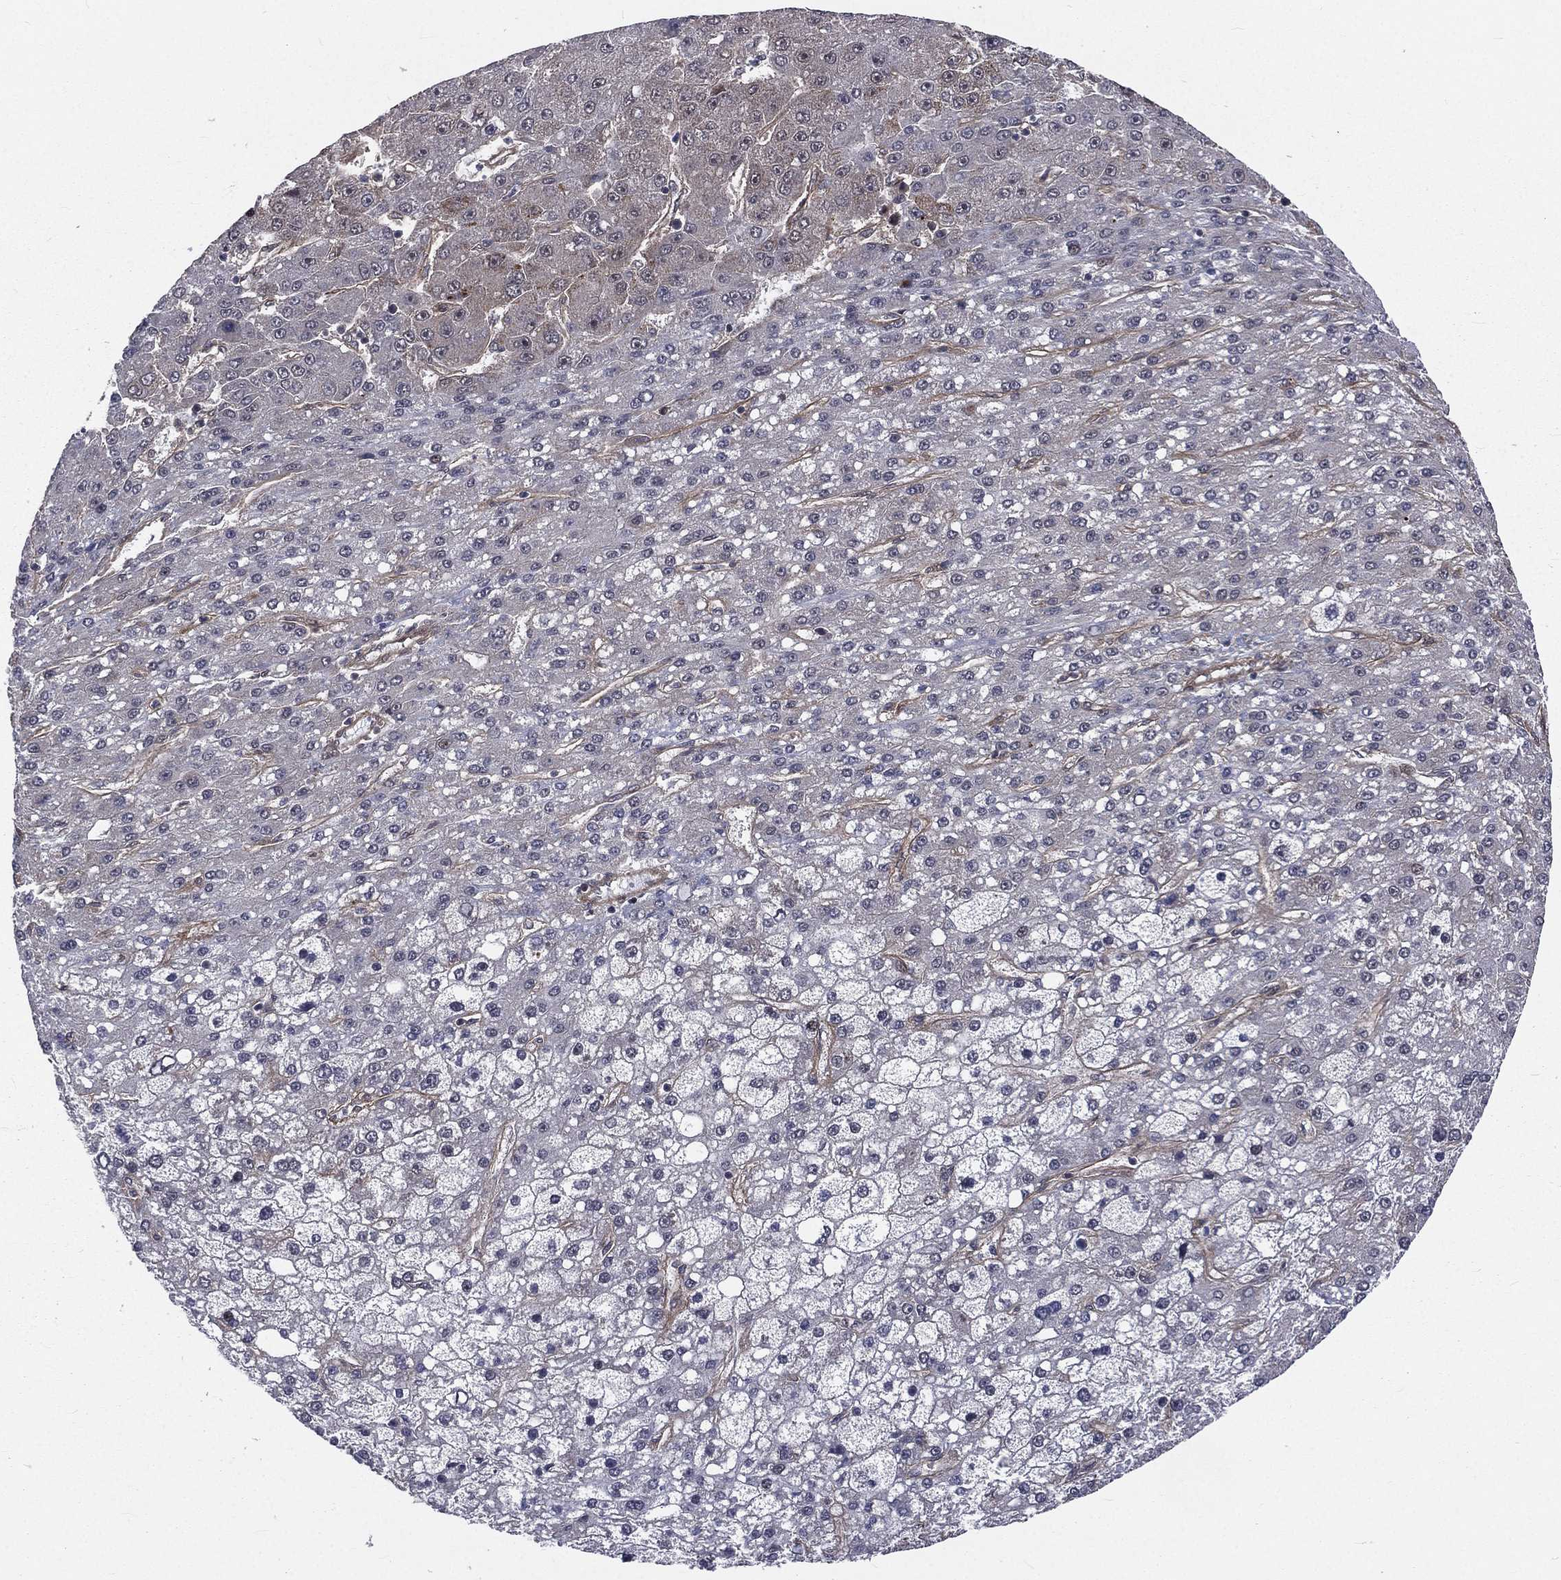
{"staining": {"intensity": "negative", "quantity": "none", "location": "none"}, "tissue": "liver cancer", "cell_type": "Tumor cells", "image_type": "cancer", "snomed": [{"axis": "morphology", "description": "Carcinoma, Hepatocellular, NOS"}, {"axis": "topography", "description": "Liver"}], "caption": "Immunohistochemical staining of human hepatocellular carcinoma (liver) displays no significant staining in tumor cells. (DAB (3,3'-diaminobenzidine) immunohistochemistry, high magnification).", "gene": "ARL3", "patient": {"sex": "male", "age": 67}}